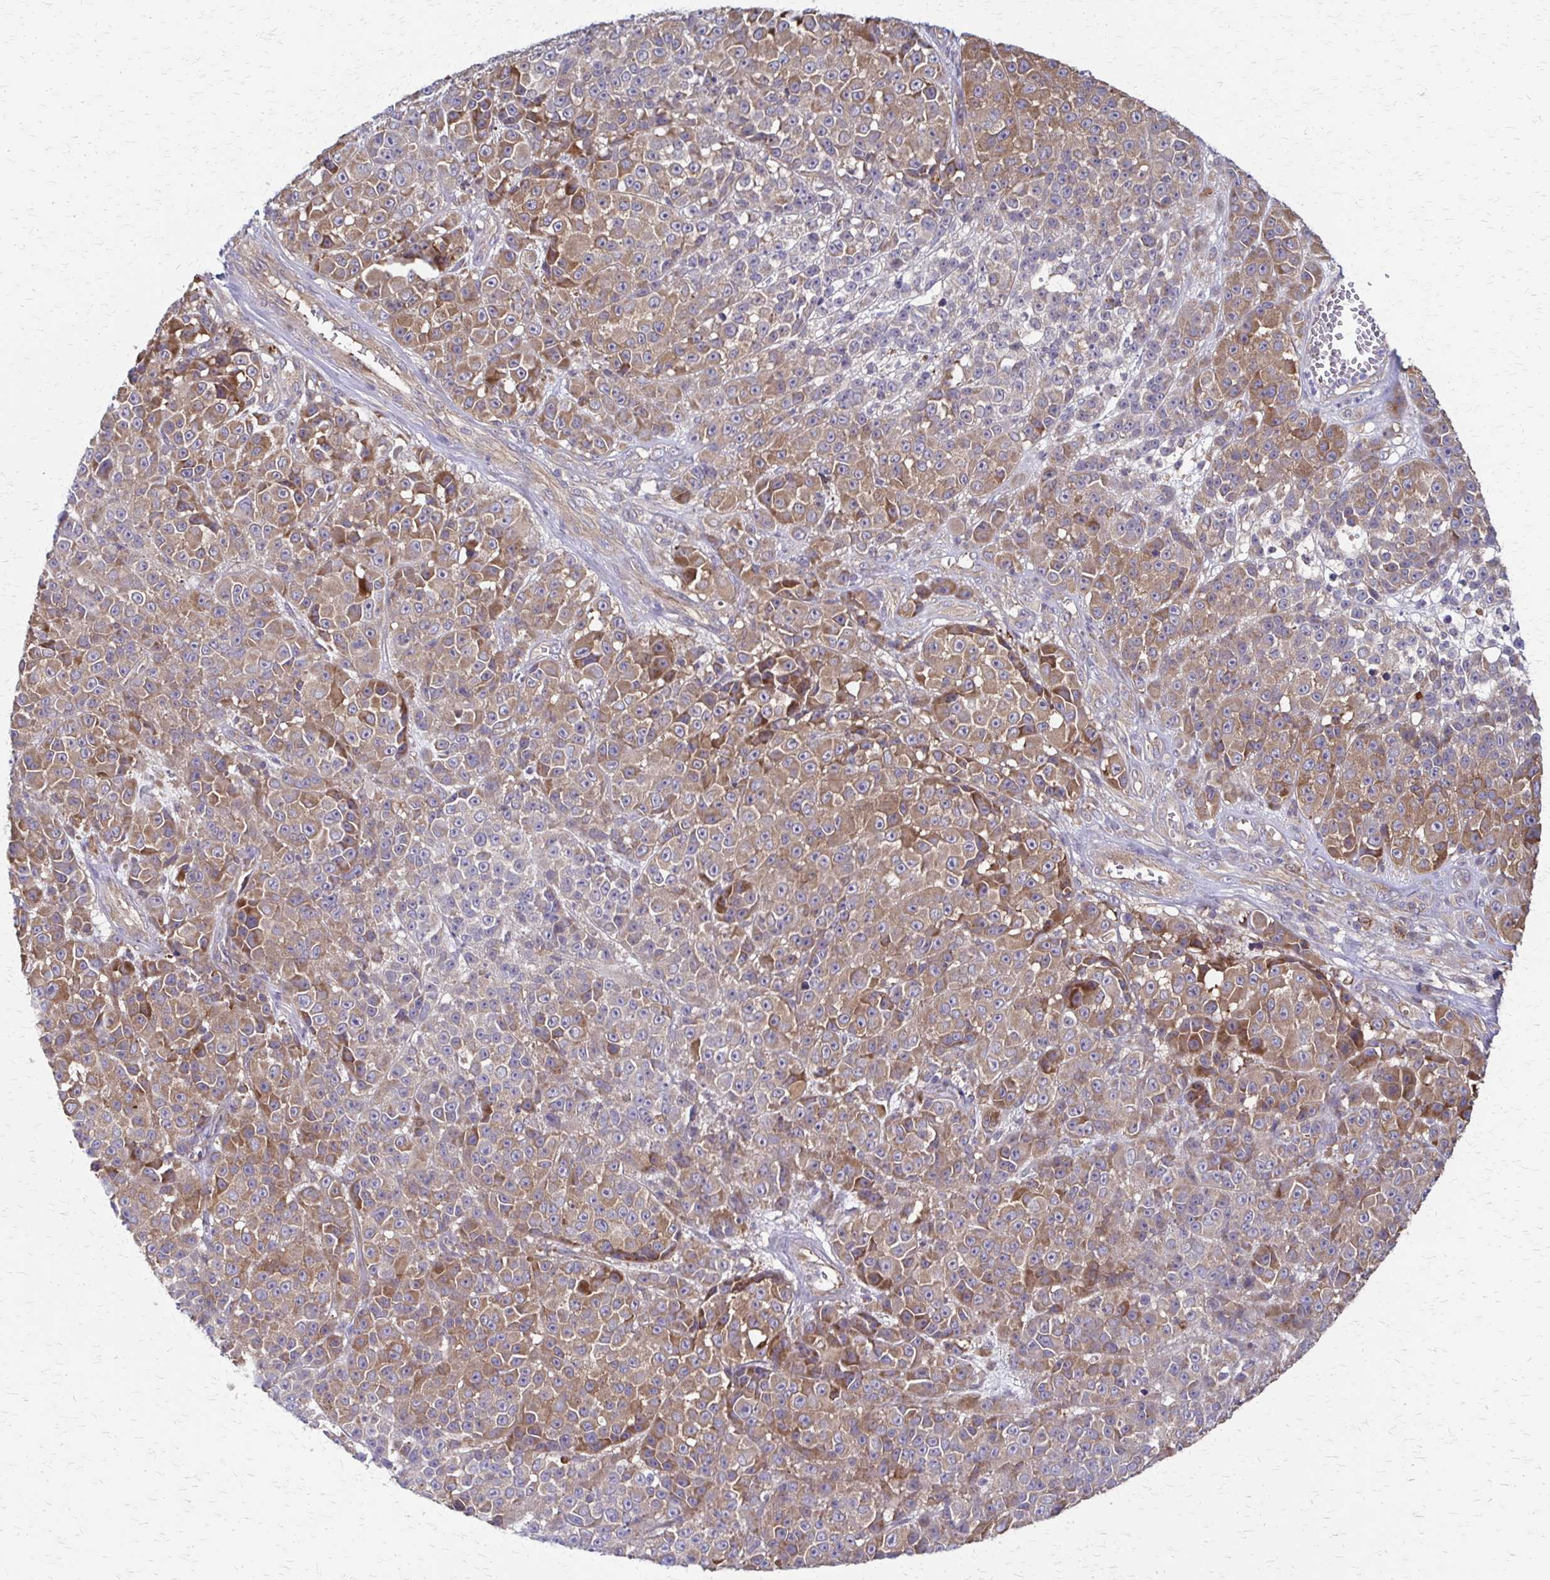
{"staining": {"intensity": "moderate", "quantity": "25%-75%", "location": "cytoplasmic/membranous"}, "tissue": "melanoma", "cell_type": "Tumor cells", "image_type": "cancer", "snomed": [{"axis": "morphology", "description": "Malignant melanoma, NOS"}, {"axis": "topography", "description": "Skin"}, {"axis": "topography", "description": "Skin of back"}], "caption": "An immunohistochemistry micrograph of neoplastic tissue is shown. Protein staining in brown highlights moderate cytoplasmic/membranous positivity in melanoma within tumor cells. (IHC, brightfield microscopy, high magnification).", "gene": "EEF2", "patient": {"sex": "male", "age": 91}}